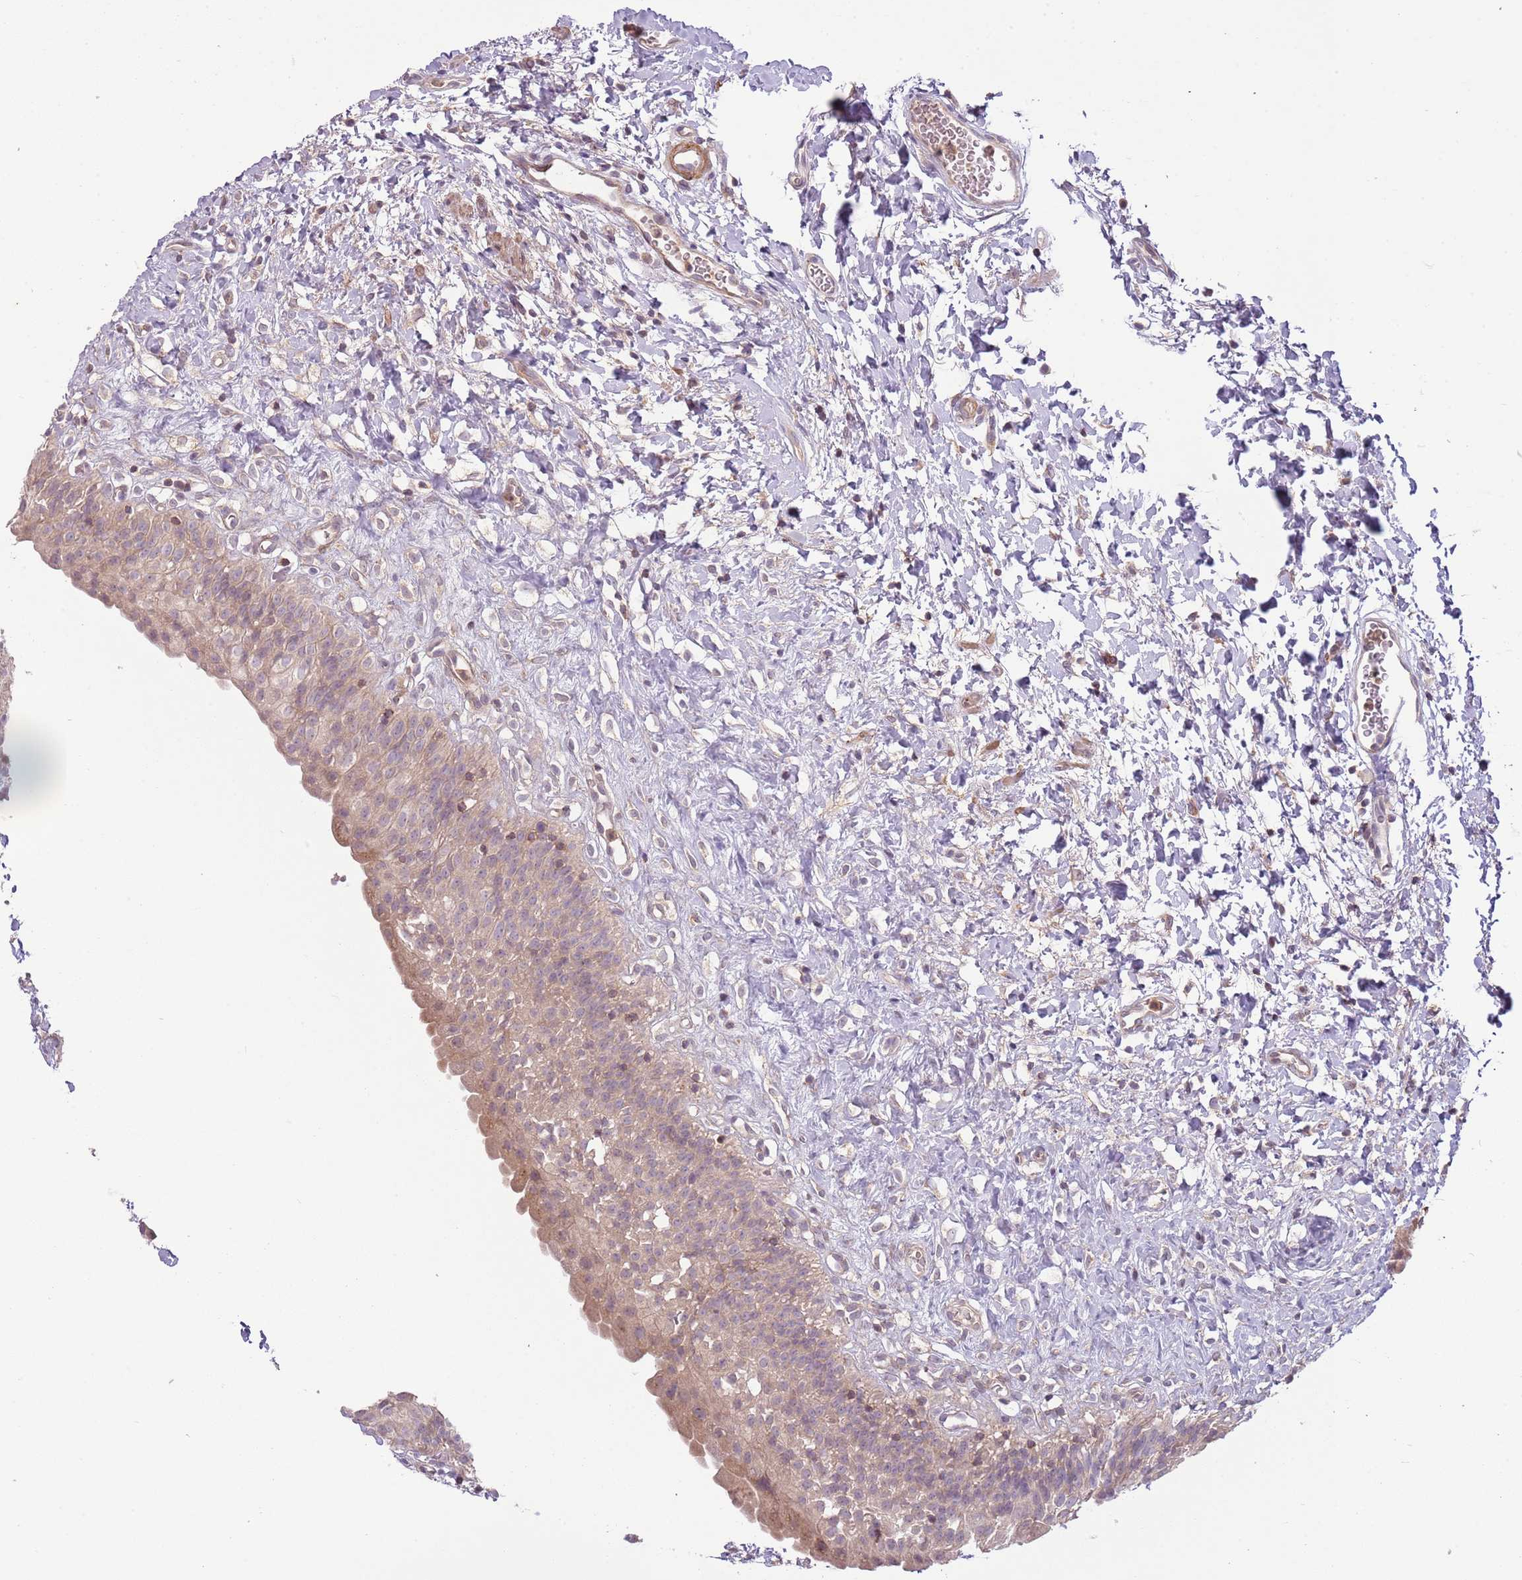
{"staining": {"intensity": "weak", "quantity": "25%-75%", "location": "cytoplasmic/membranous"}, "tissue": "urinary bladder", "cell_type": "Urothelial cells", "image_type": "normal", "snomed": [{"axis": "morphology", "description": "Normal tissue, NOS"}, {"axis": "topography", "description": "Urinary bladder"}], "caption": "This histopathology image demonstrates immunohistochemistry staining of benign human urinary bladder, with low weak cytoplasmic/membranous staining in about 25%-75% of urothelial cells.", "gene": "DTD2", "patient": {"sex": "male", "age": 51}}